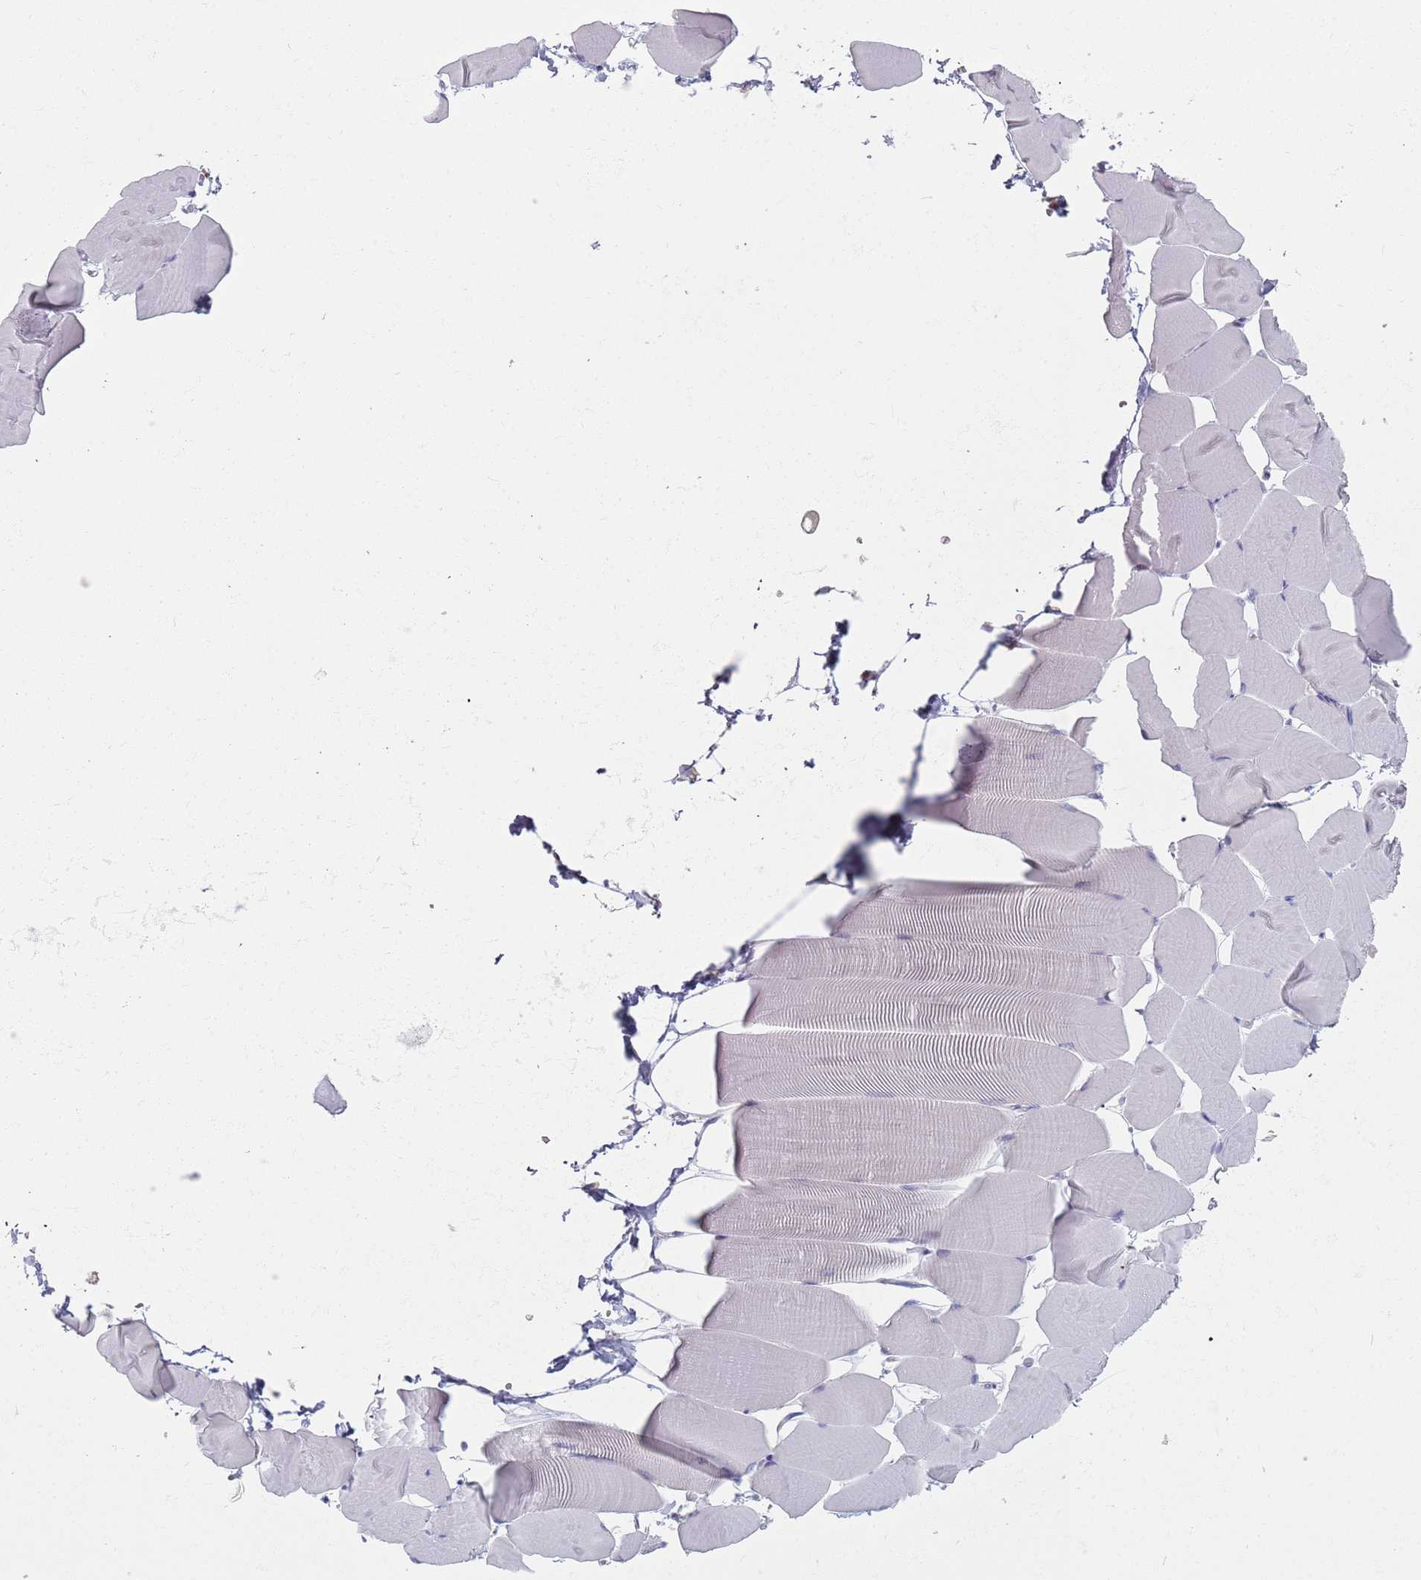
{"staining": {"intensity": "negative", "quantity": "none", "location": "none"}, "tissue": "skeletal muscle", "cell_type": "Myocytes", "image_type": "normal", "snomed": [{"axis": "morphology", "description": "Normal tissue, NOS"}, {"axis": "topography", "description": "Skeletal muscle"}], "caption": "This photomicrograph is of benign skeletal muscle stained with immunohistochemistry (IHC) to label a protein in brown with the nuclei are counter-stained blue. There is no expression in myocytes. (DAB IHC visualized using brightfield microscopy, high magnification).", "gene": "RPL17", "patient": {"sex": "male", "age": 25}}